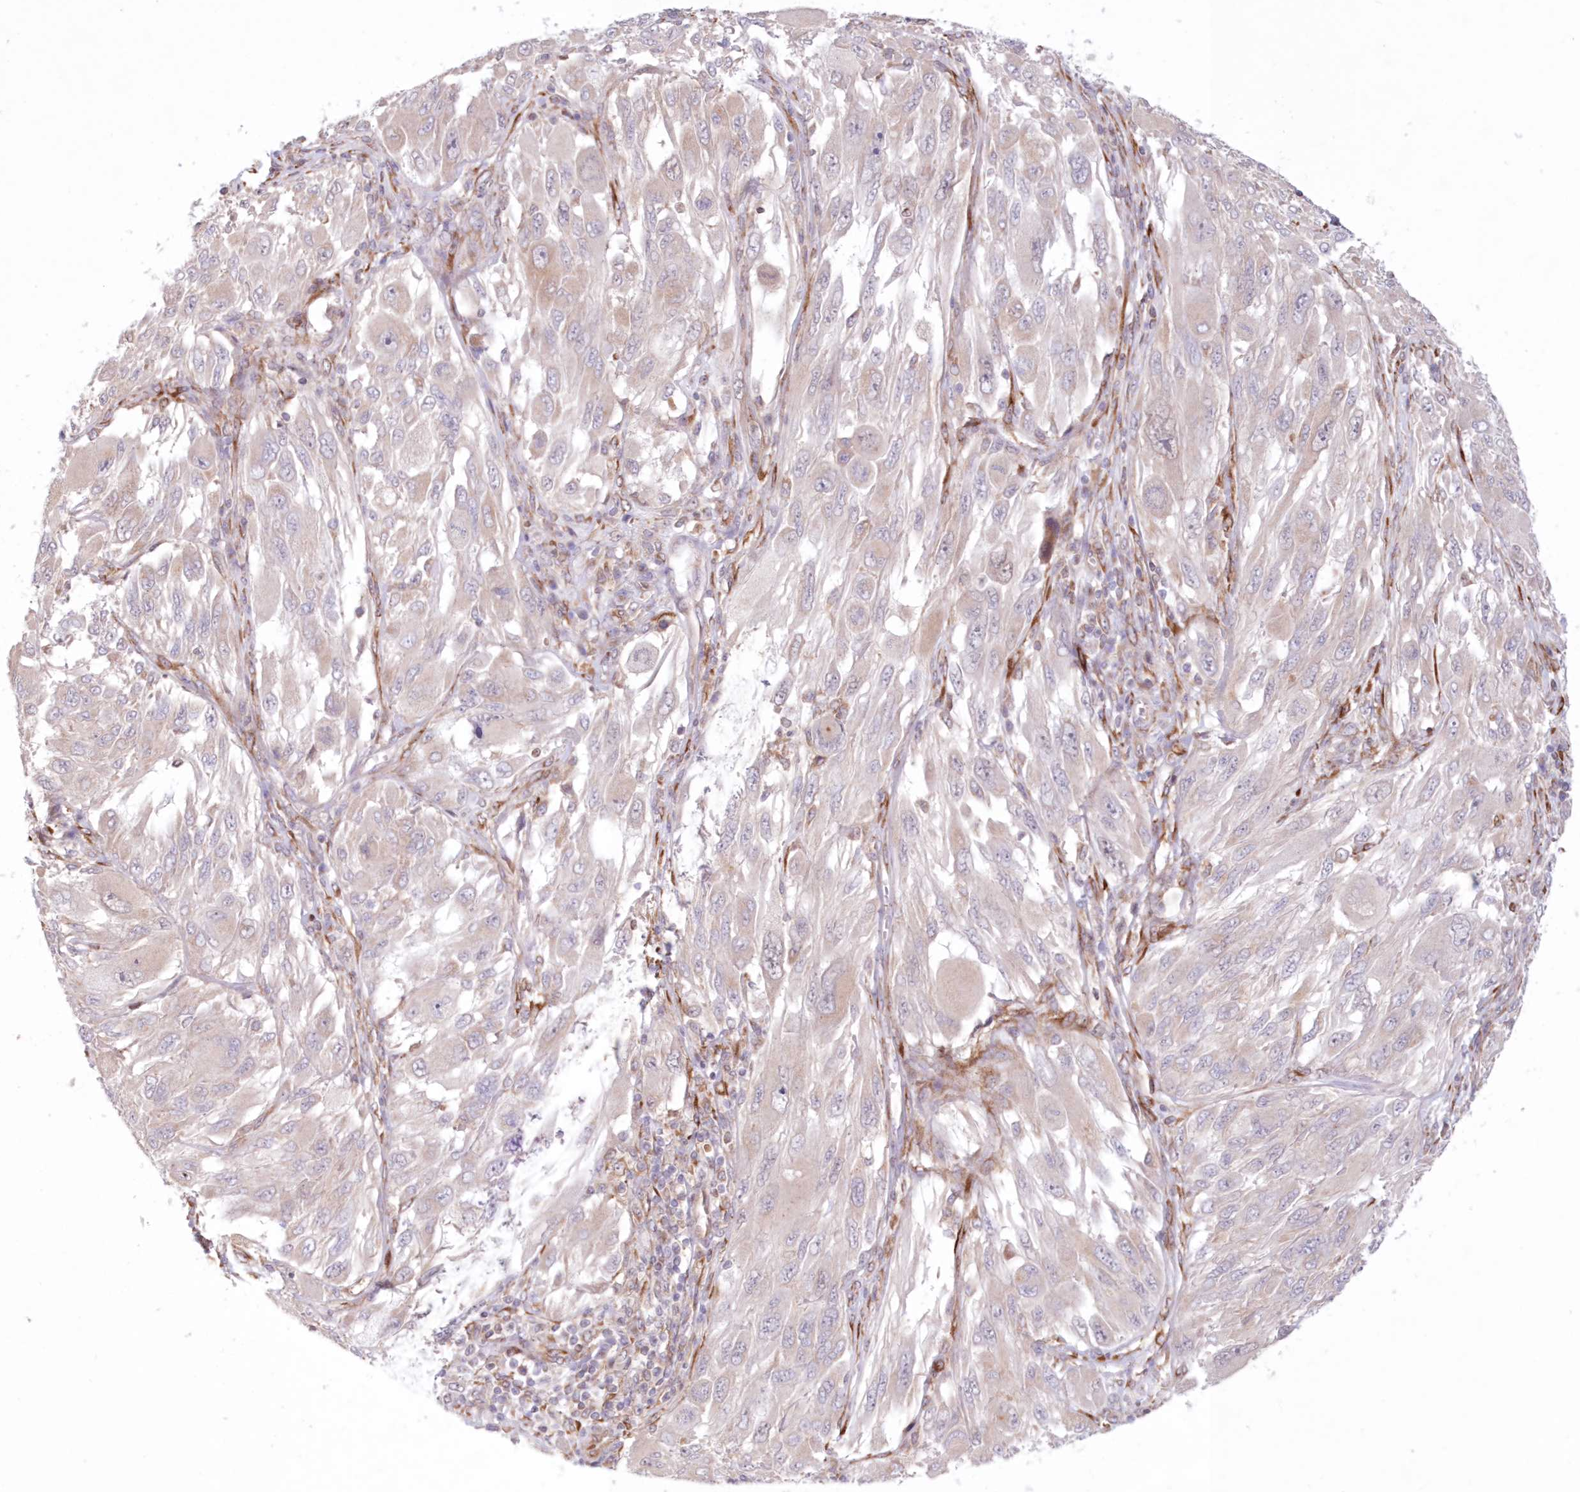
{"staining": {"intensity": "negative", "quantity": "none", "location": "none"}, "tissue": "melanoma", "cell_type": "Tumor cells", "image_type": "cancer", "snomed": [{"axis": "morphology", "description": "Malignant melanoma, NOS"}, {"axis": "topography", "description": "Skin"}], "caption": "Protein analysis of malignant melanoma demonstrates no significant positivity in tumor cells. (DAB (3,3'-diaminobenzidine) IHC visualized using brightfield microscopy, high magnification).", "gene": "PCYOX1L", "patient": {"sex": "female", "age": 91}}